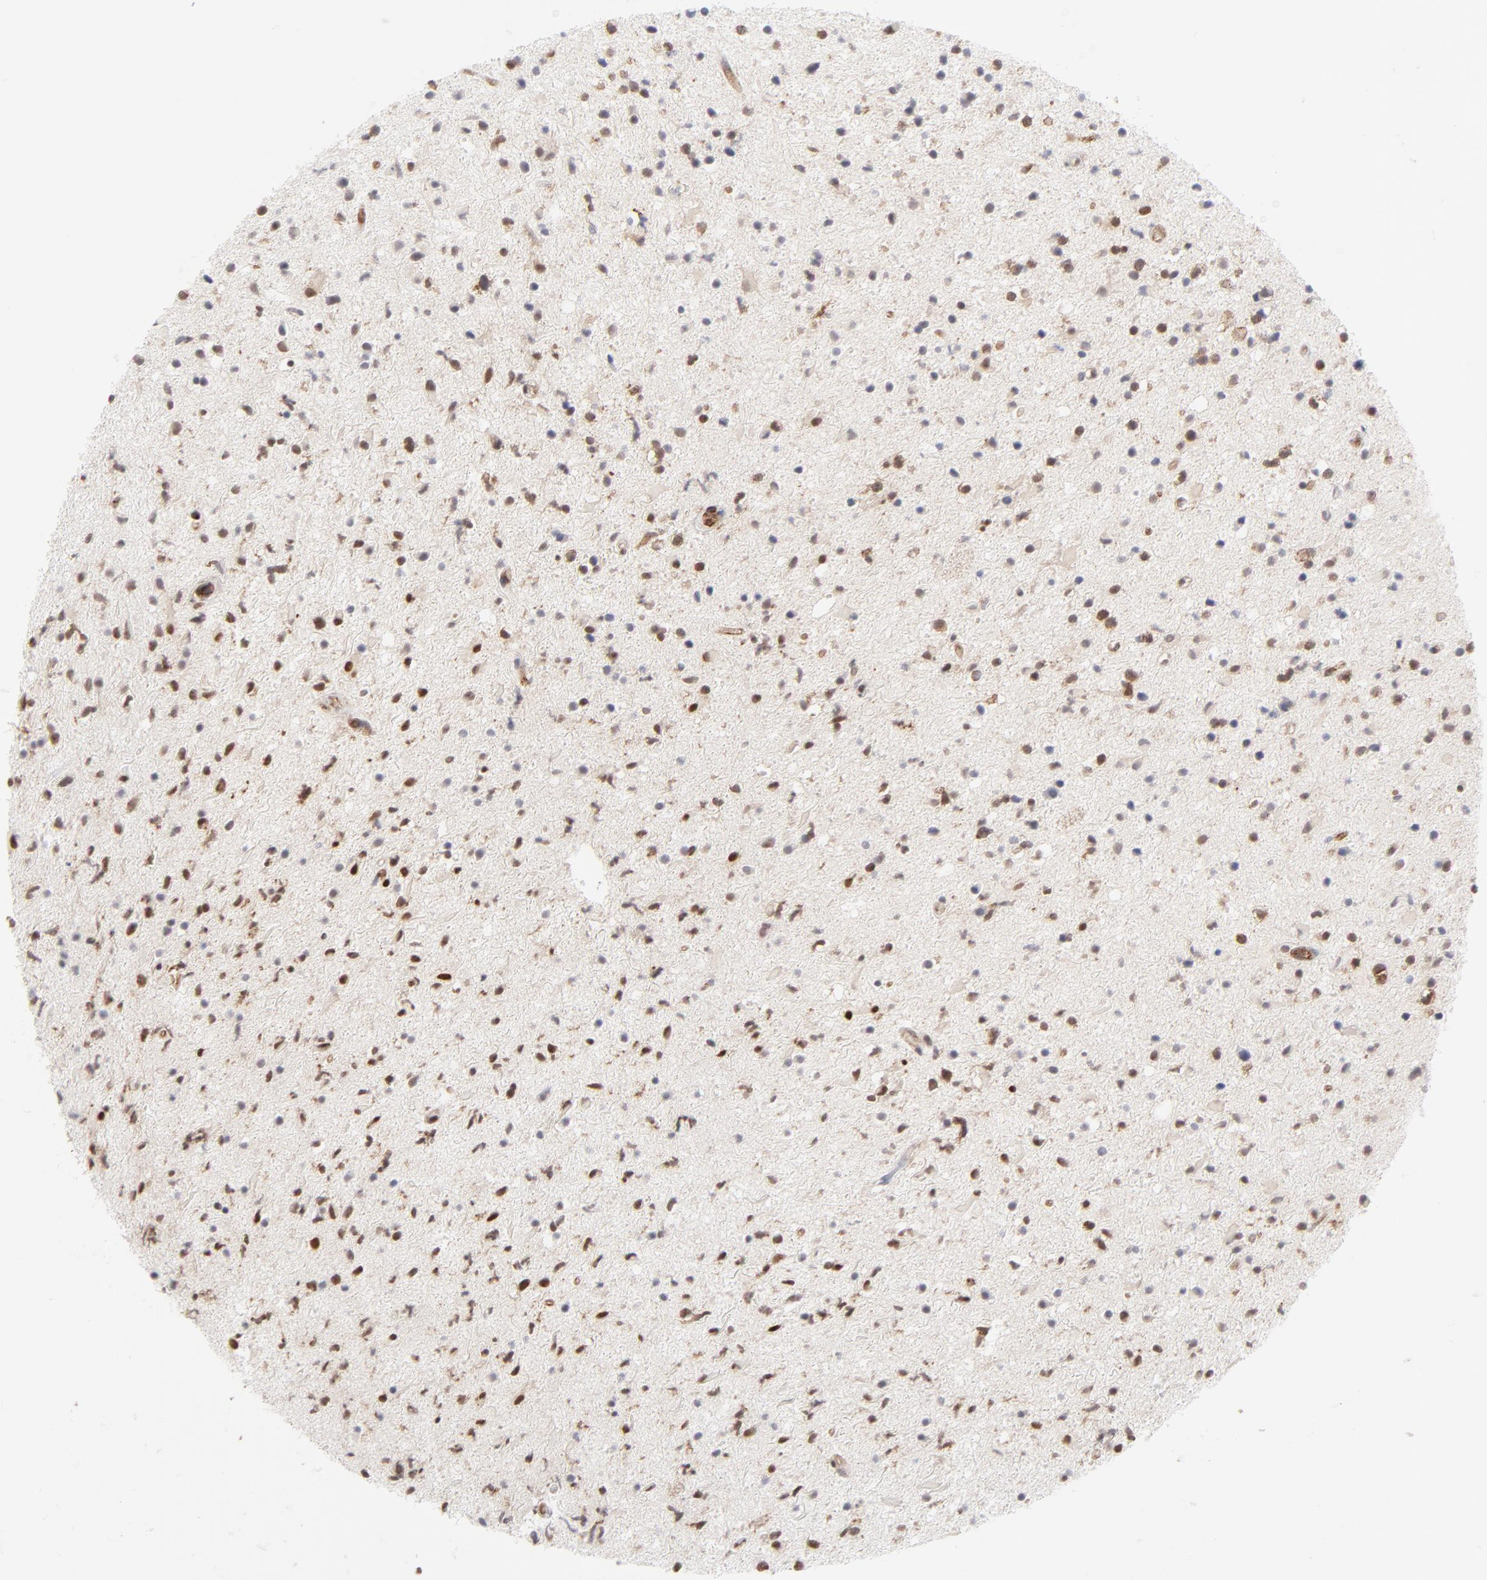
{"staining": {"intensity": "moderate", "quantity": "25%-75%", "location": "cytoplasmic/membranous,nuclear"}, "tissue": "glioma", "cell_type": "Tumor cells", "image_type": "cancer", "snomed": [{"axis": "morphology", "description": "Glioma, malignant, High grade"}, {"axis": "topography", "description": "Brain"}], "caption": "Immunohistochemical staining of malignant high-grade glioma demonstrates moderate cytoplasmic/membranous and nuclear protein positivity in about 25%-75% of tumor cells.", "gene": "NBN", "patient": {"sex": "male", "age": 33}}